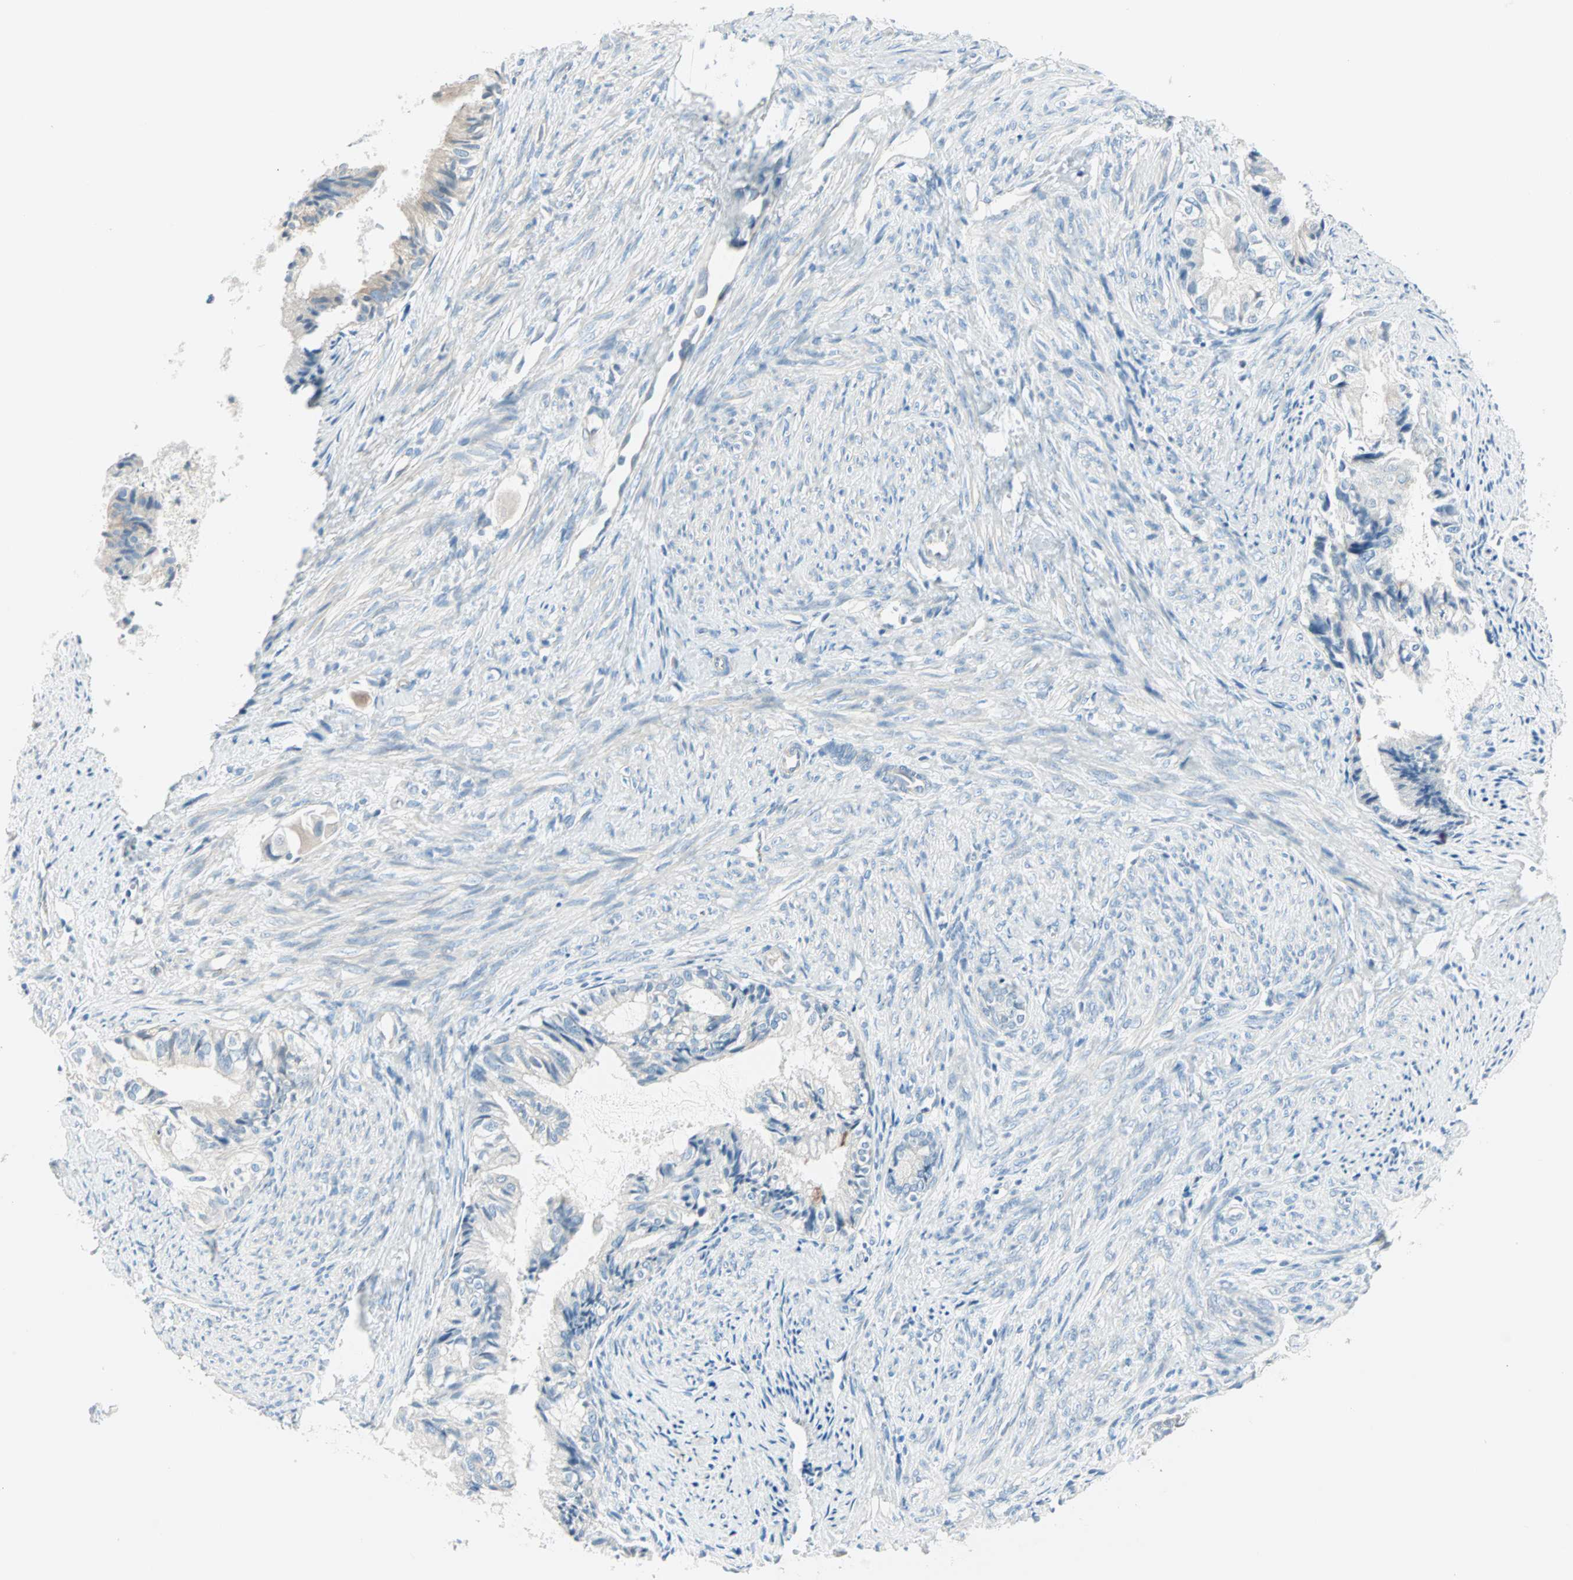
{"staining": {"intensity": "negative", "quantity": "none", "location": "none"}, "tissue": "cervical cancer", "cell_type": "Tumor cells", "image_type": "cancer", "snomed": [{"axis": "morphology", "description": "Normal tissue, NOS"}, {"axis": "morphology", "description": "Adenocarcinoma, NOS"}, {"axis": "topography", "description": "Cervix"}, {"axis": "topography", "description": "Endometrium"}], "caption": "Tumor cells are negative for protein expression in human cervical adenocarcinoma.", "gene": "SULT1C2", "patient": {"sex": "female", "age": 86}}